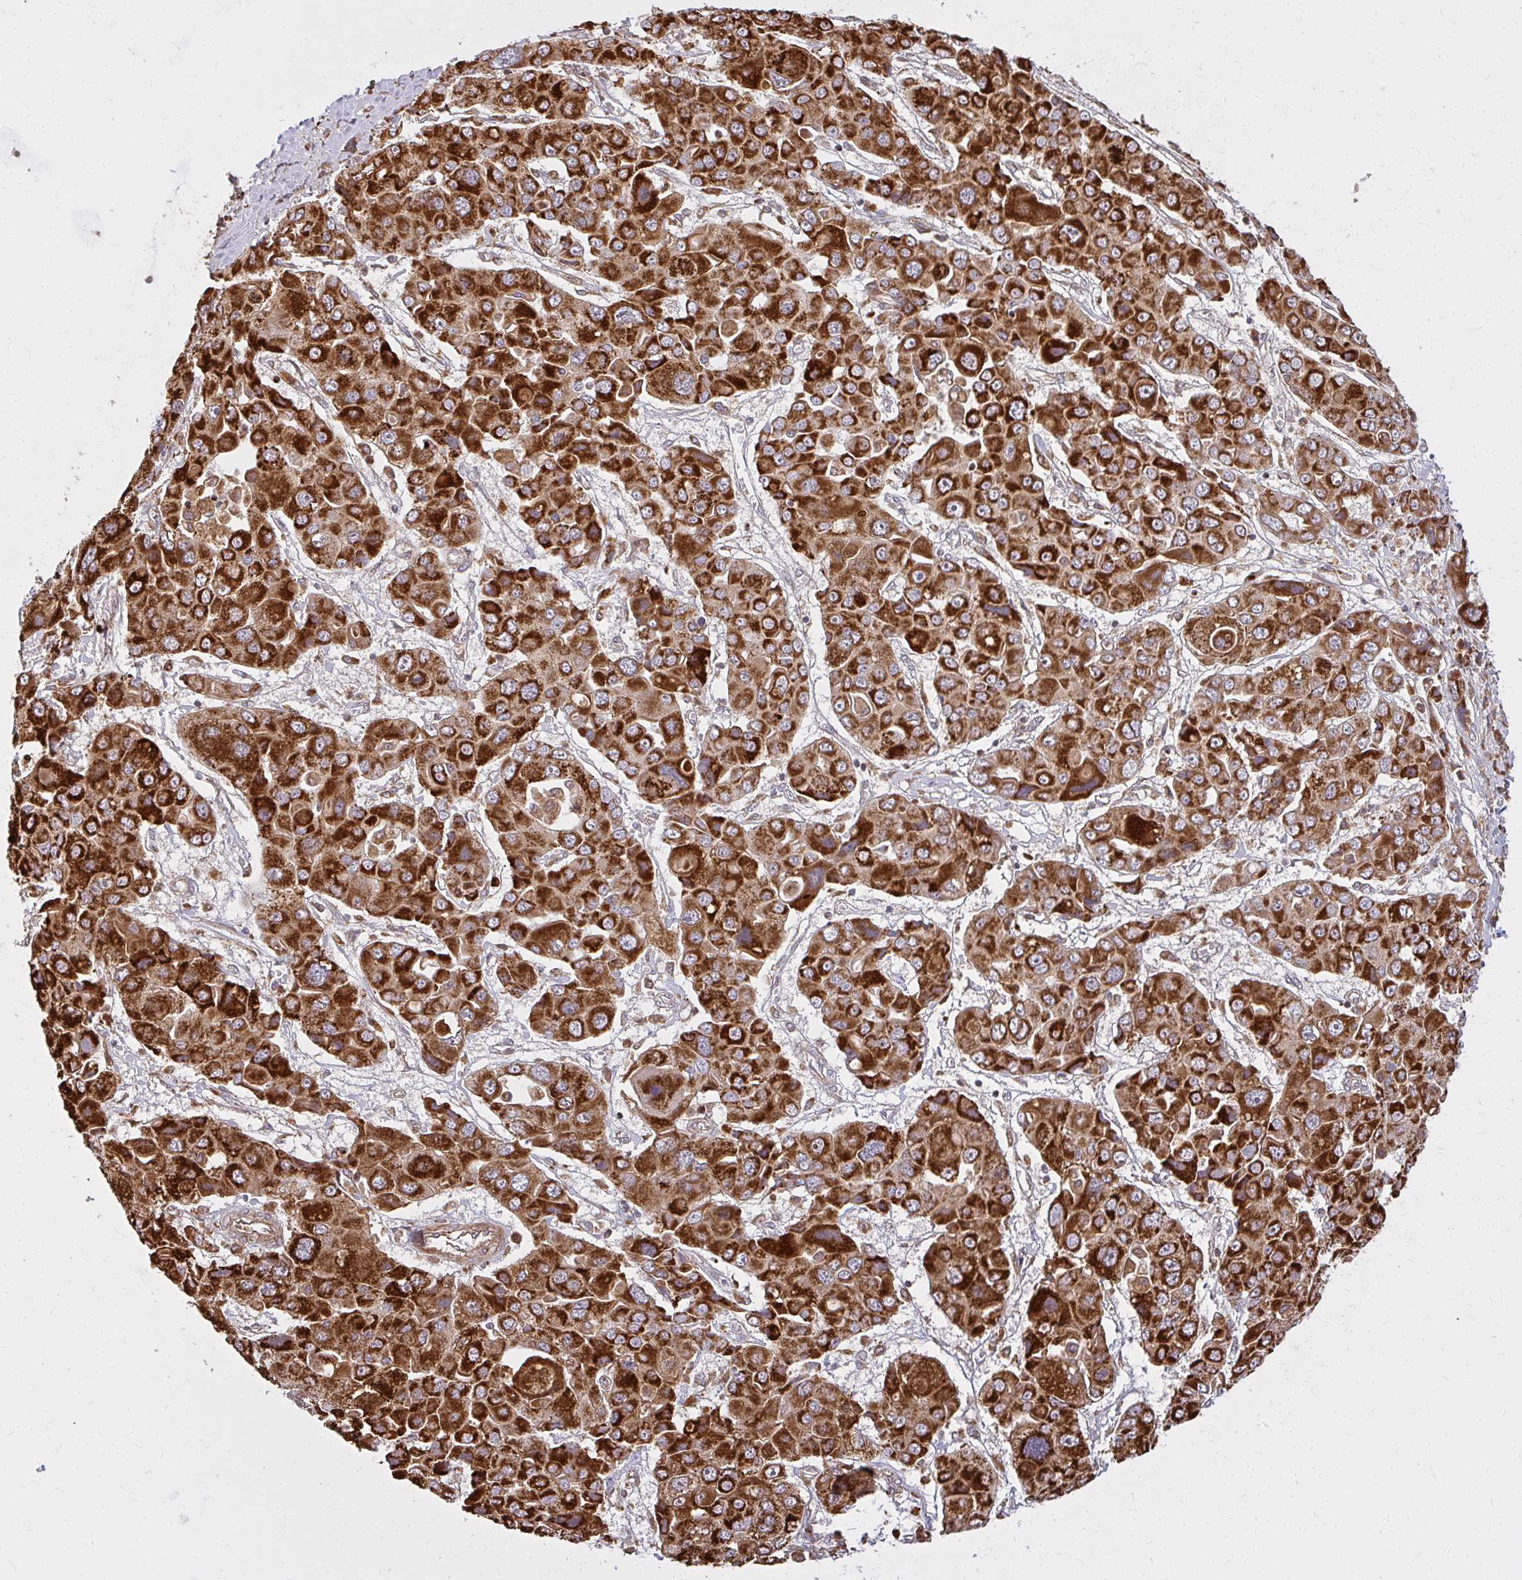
{"staining": {"intensity": "strong", "quantity": ">75%", "location": "cytoplasmic/membranous"}, "tissue": "liver cancer", "cell_type": "Tumor cells", "image_type": "cancer", "snomed": [{"axis": "morphology", "description": "Cholangiocarcinoma"}, {"axis": "topography", "description": "Liver"}], "caption": "Cholangiocarcinoma (liver) stained with IHC exhibits strong cytoplasmic/membranous positivity in about >75% of tumor cells.", "gene": "GNS", "patient": {"sex": "male", "age": 67}}